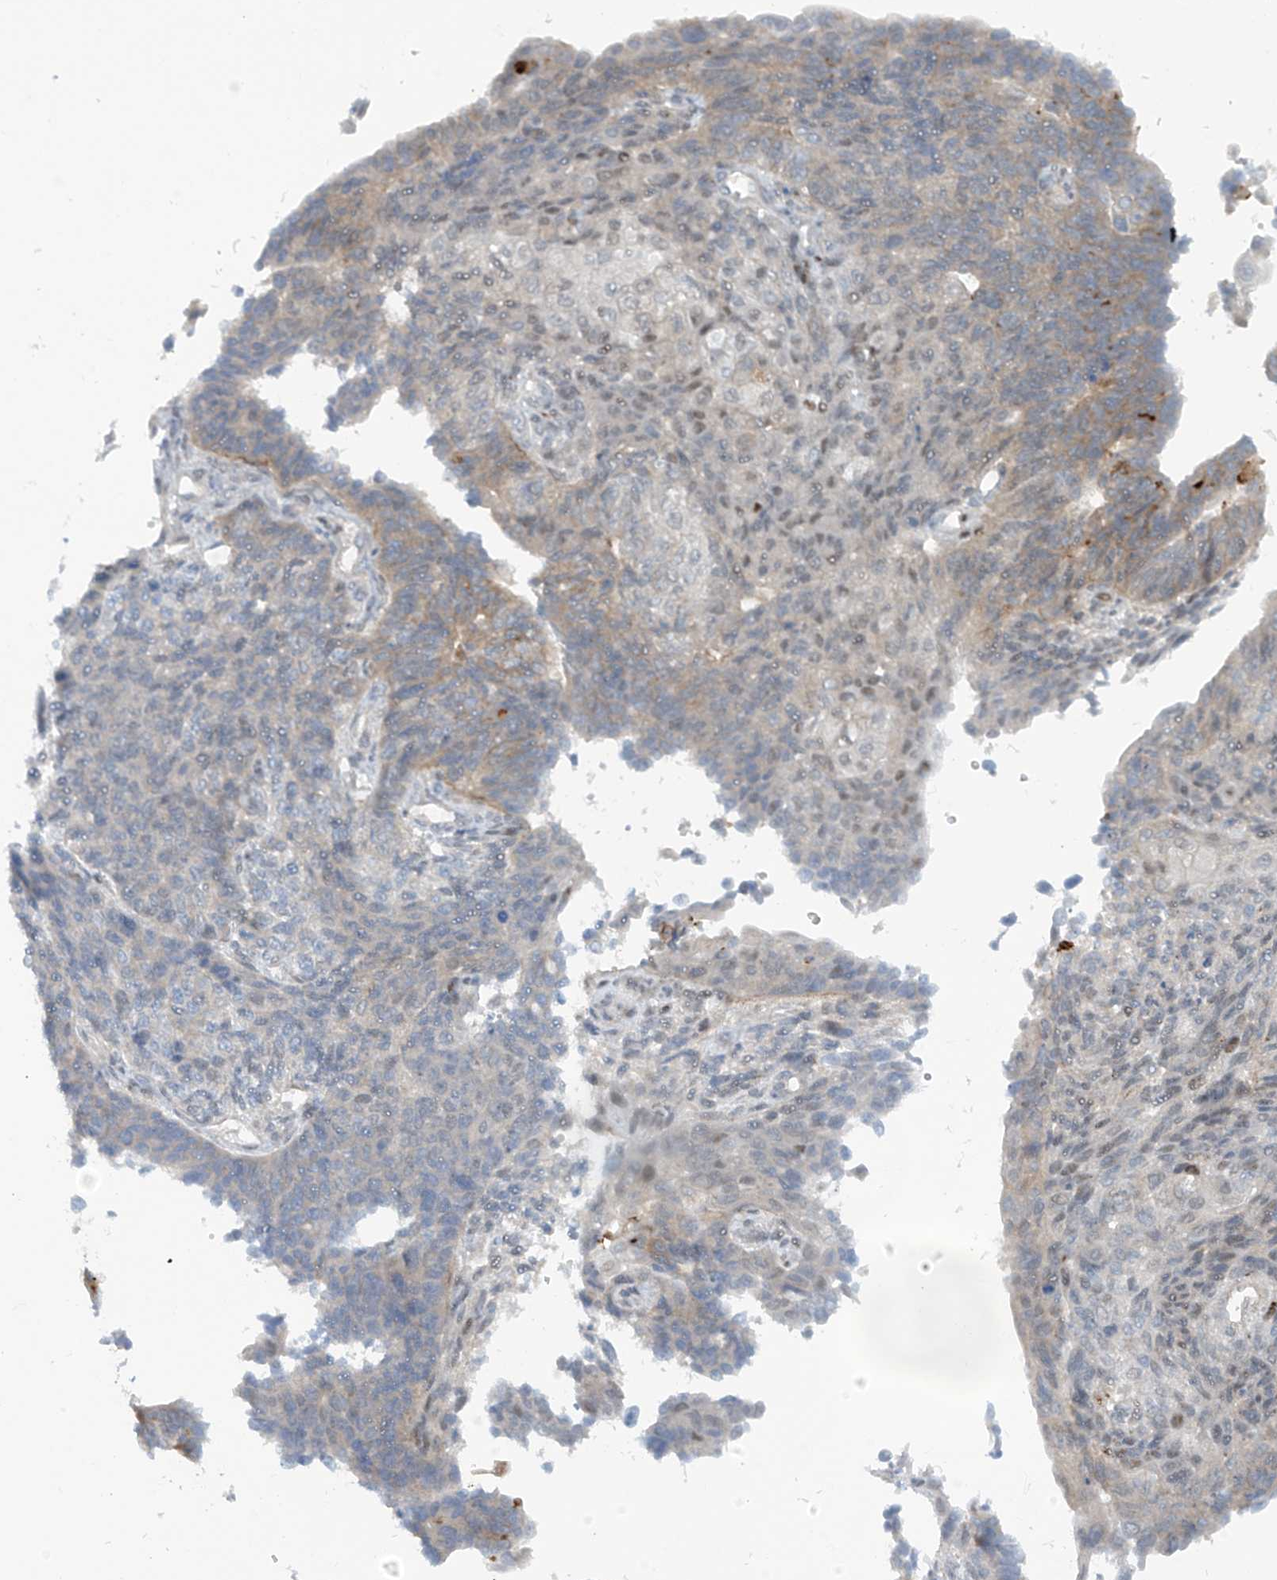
{"staining": {"intensity": "moderate", "quantity": "<25%", "location": "cytoplasmic/membranous"}, "tissue": "endometrial cancer", "cell_type": "Tumor cells", "image_type": "cancer", "snomed": [{"axis": "morphology", "description": "Adenocarcinoma, NOS"}, {"axis": "topography", "description": "Endometrium"}], "caption": "Human adenocarcinoma (endometrial) stained with a protein marker demonstrates moderate staining in tumor cells.", "gene": "FSD1L", "patient": {"sex": "female", "age": 32}}